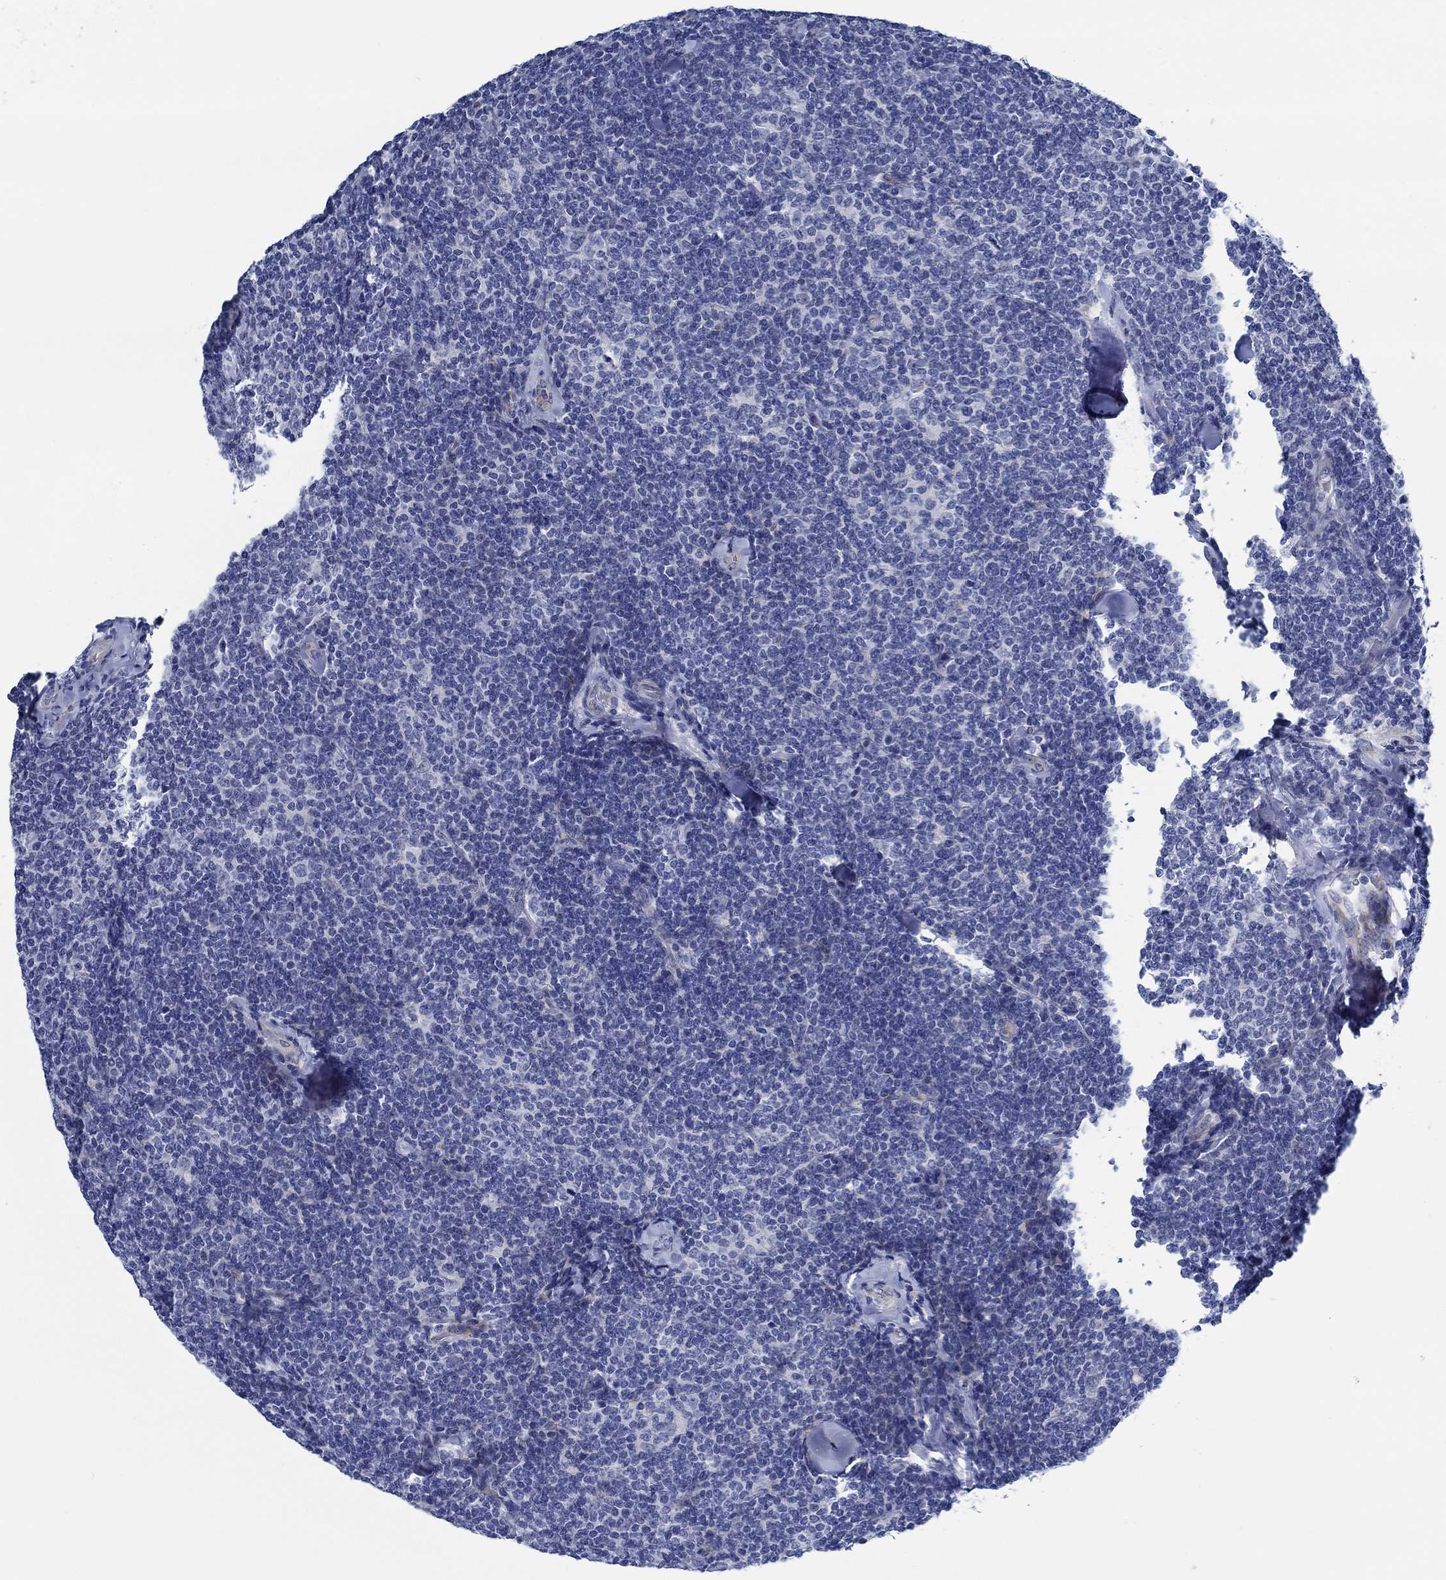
{"staining": {"intensity": "negative", "quantity": "none", "location": "none"}, "tissue": "lymphoma", "cell_type": "Tumor cells", "image_type": "cancer", "snomed": [{"axis": "morphology", "description": "Malignant lymphoma, non-Hodgkin's type, Low grade"}, {"axis": "topography", "description": "Lymph node"}], "caption": "Tumor cells are negative for protein expression in human low-grade malignant lymphoma, non-Hodgkin's type.", "gene": "SVEP1", "patient": {"sex": "female", "age": 56}}